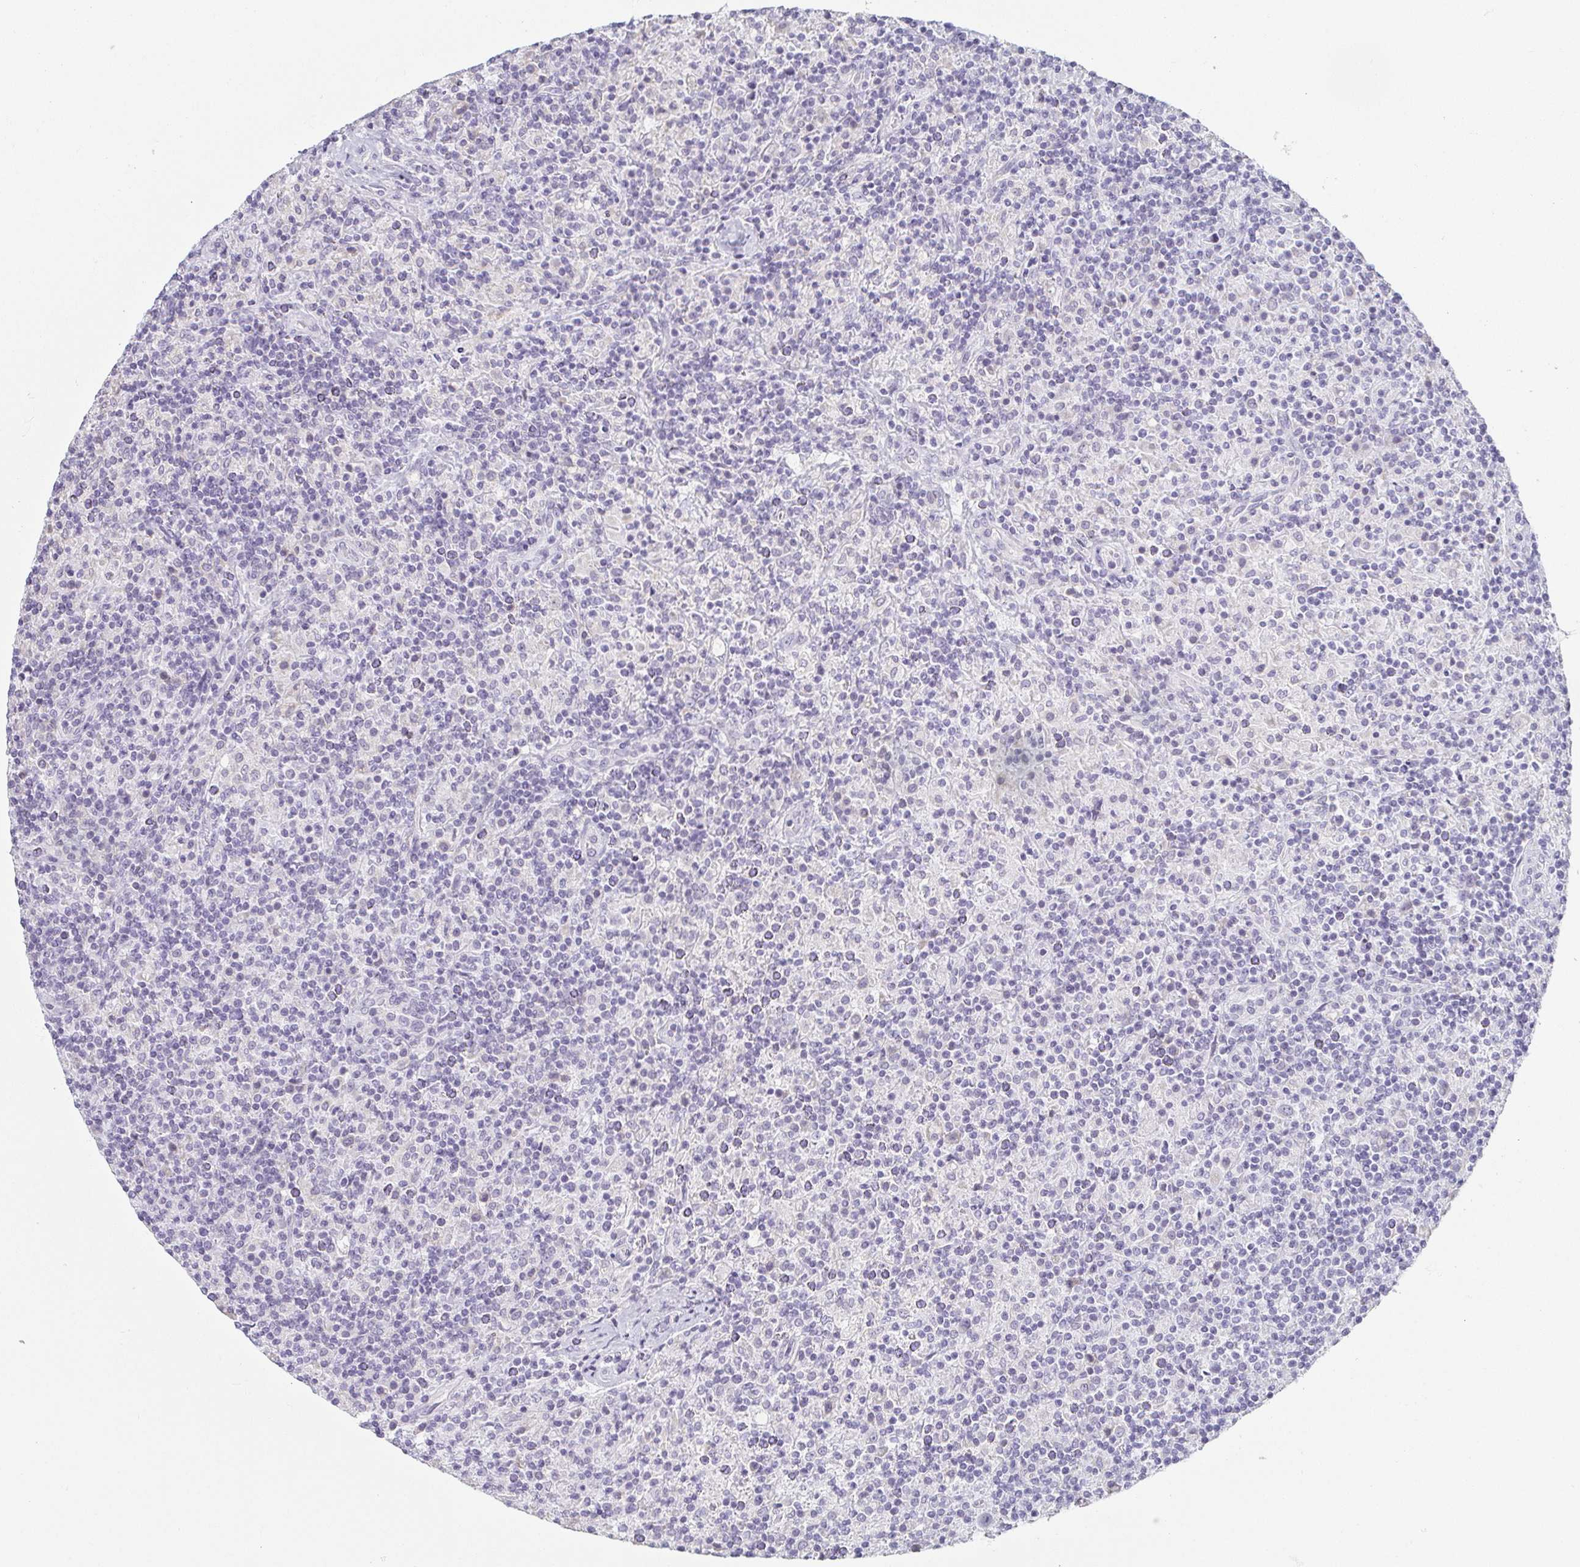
{"staining": {"intensity": "negative", "quantity": "none", "location": "none"}, "tissue": "lymphoma", "cell_type": "Tumor cells", "image_type": "cancer", "snomed": [{"axis": "morphology", "description": "Hodgkin's disease, NOS"}, {"axis": "topography", "description": "Lymph node"}], "caption": "An immunohistochemistry photomicrograph of lymphoma is shown. There is no staining in tumor cells of lymphoma. (DAB immunohistochemistry with hematoxylin counter stain).", "gene": "PRR27", "patient": {"sex": "male", "age": 70}}